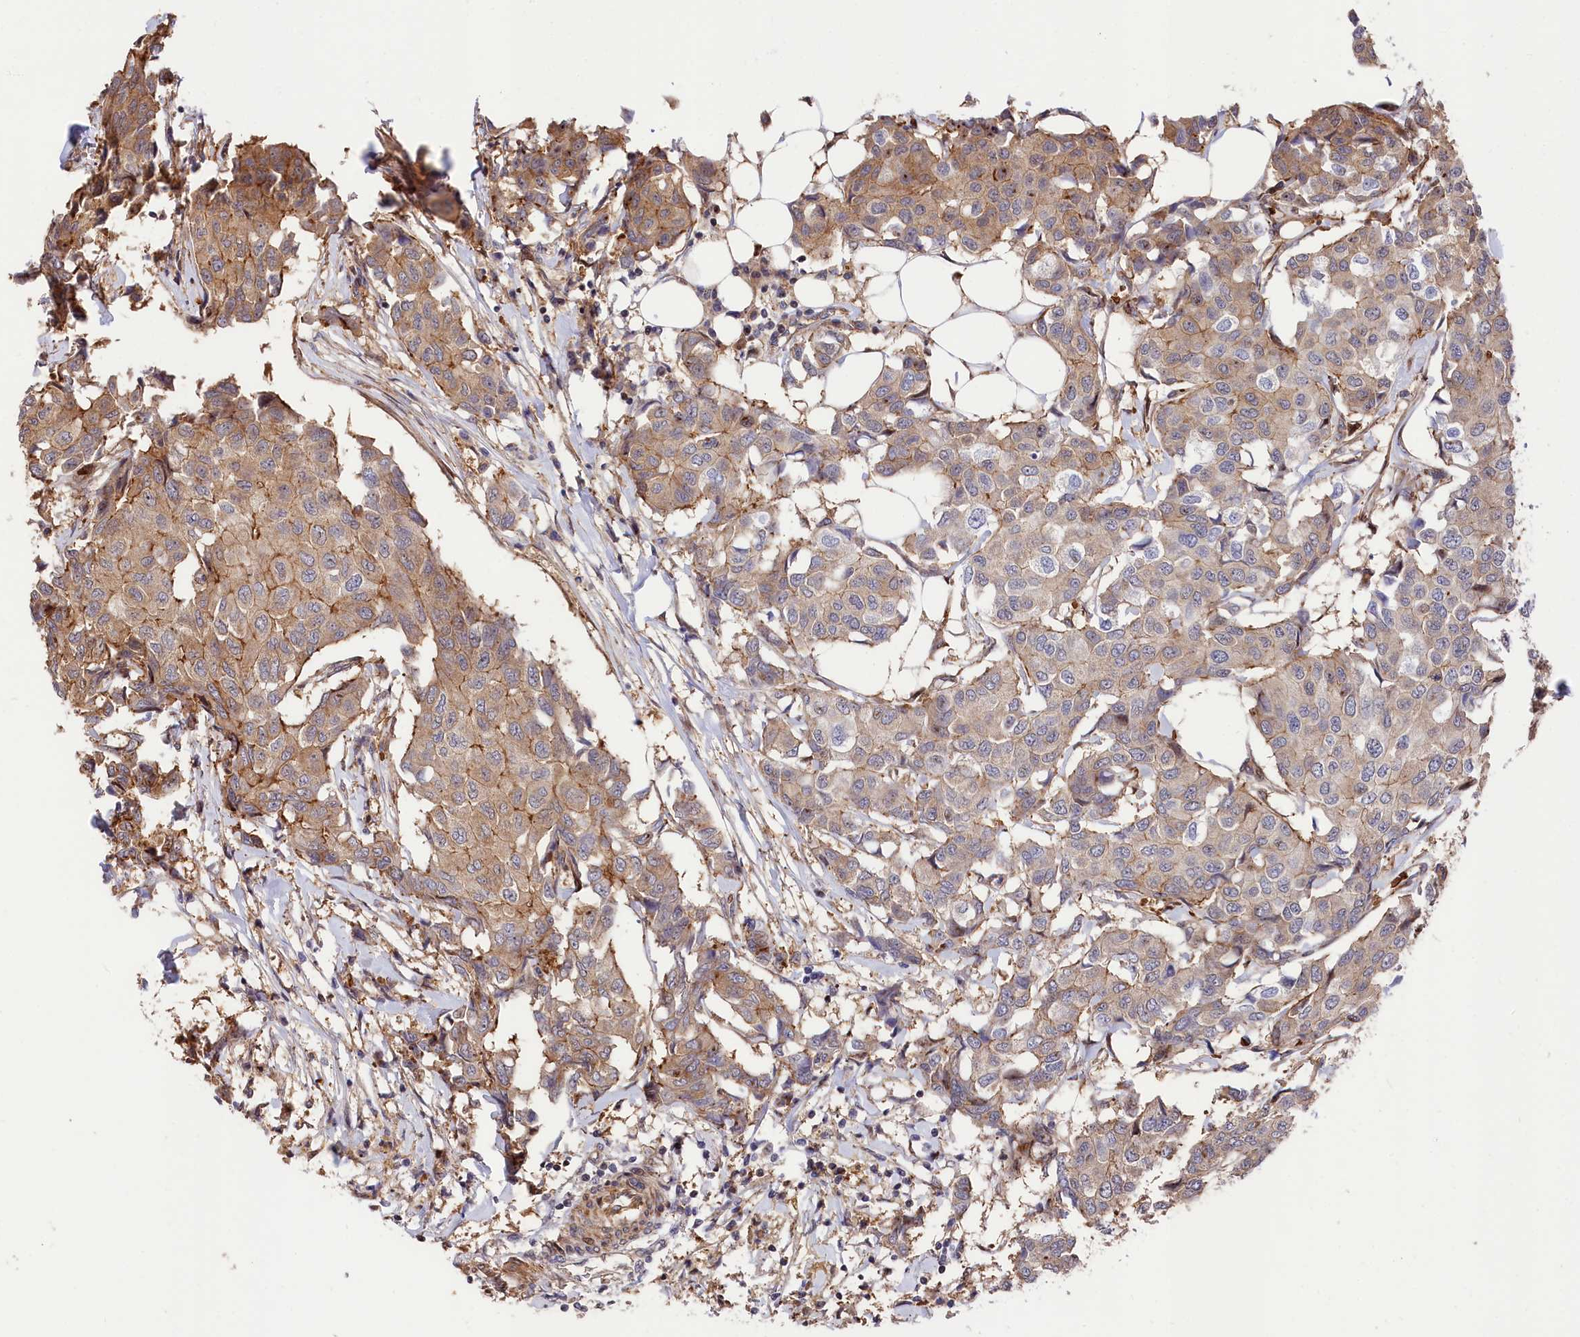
{"staining": {"intensity": "moderate", "quantity": "<25%", "location": "cytoplasmic/membranous"}, "tissue": "breast cancer", "cell_type": "Tumor cells", "image_type": "cancer", "snomed": [{"axis": "morphology", "description": "Duct carcinoma"}, {"axis": "topography", "description": "Breast"}], "caption": "Immunohistochemistry (DAB) staining of human breast cancer reveals moderate cytoplasmic/membranous protein staining in approximately <25% of tumor cells.", "gene": "TNKS1BP1", "patient": {"sex": "female", "age": 80}}